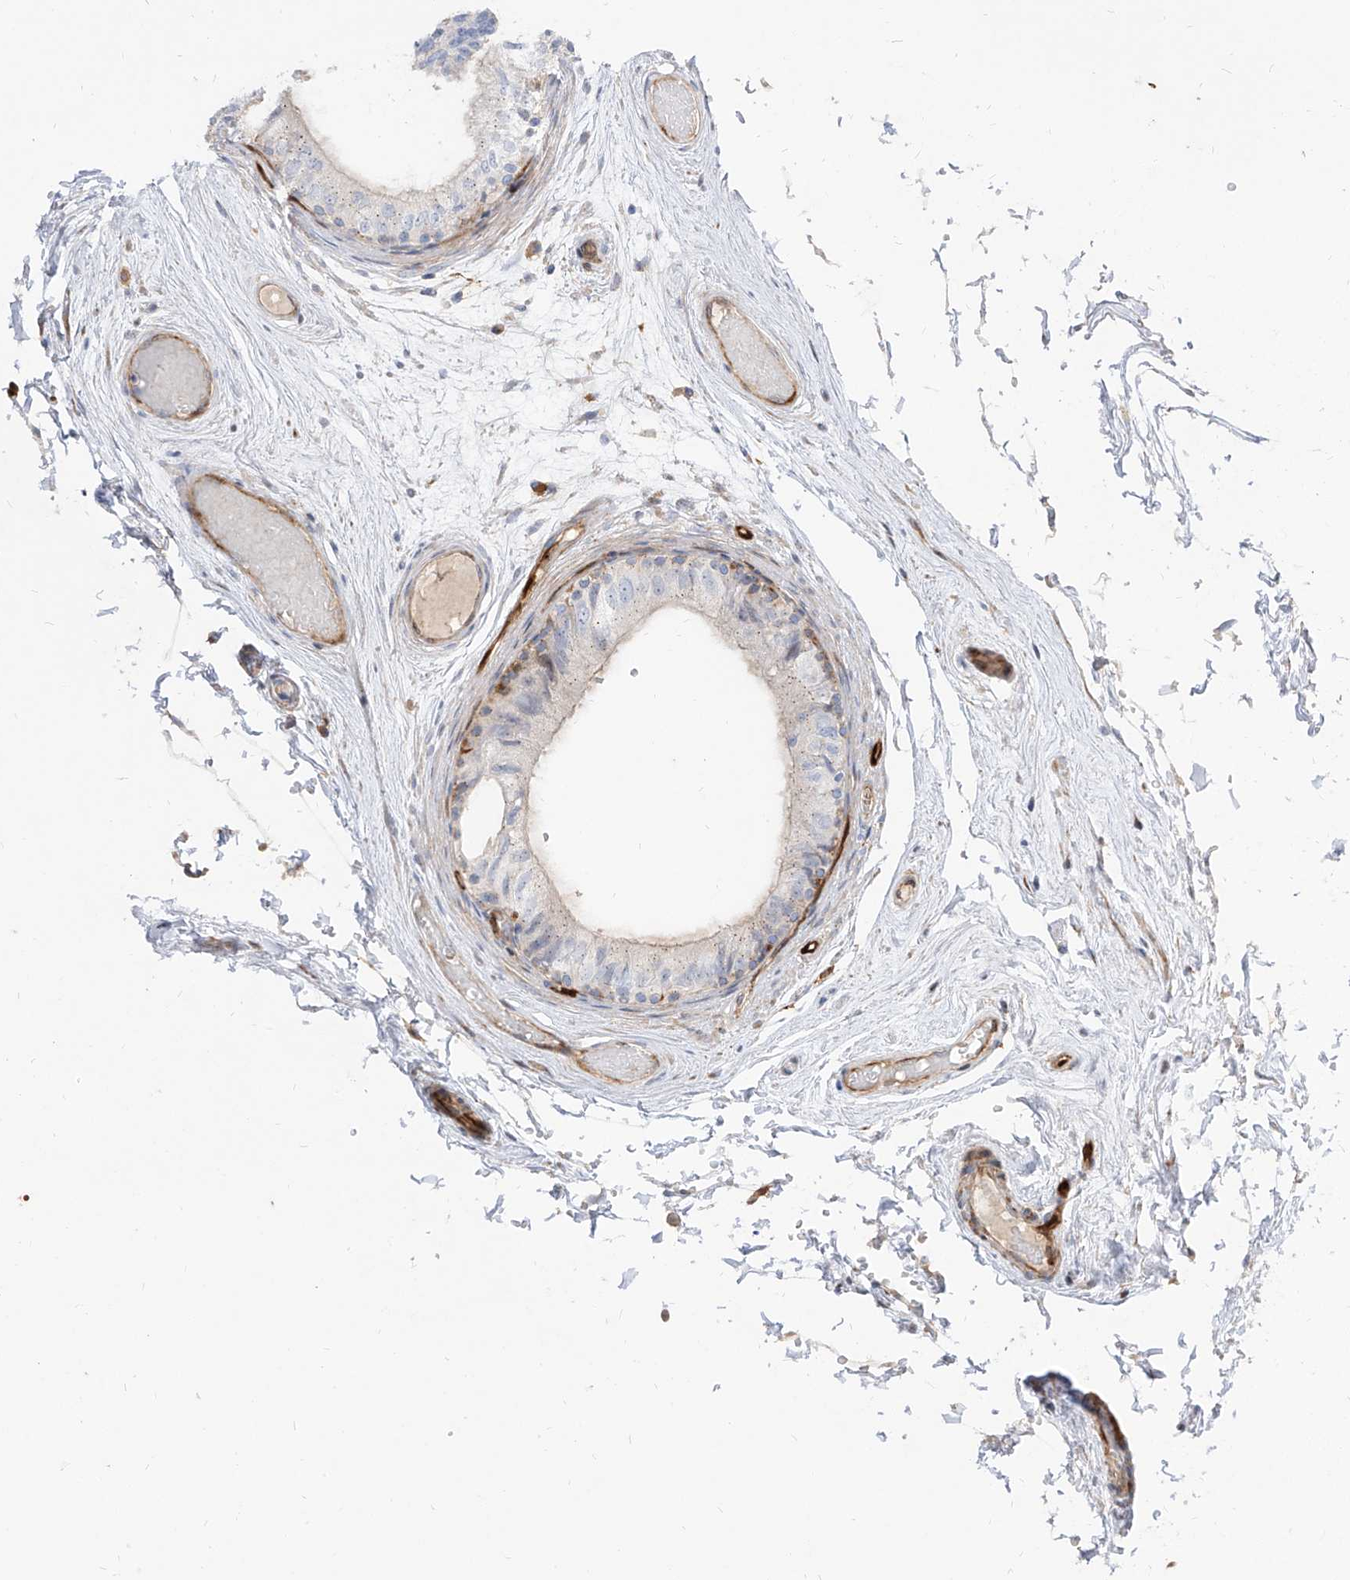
{"staining": {"intensity": "negative", "quantity": "none", "location": "none"}, "tissue": "epididymis", "cell_type": "Glandular cells", "image_type": "normal", "snomed": [{"axis": "morphology", "description": "Normal tissue, NOS"}, {"axis": "topography", "description": "Epididymis"}], "caption": "An image of human epididymis is negative for staining in glandular cells. (Stains: DAB (3,3'-diaminobenzidine) IHC with hematoxylin counter stain, Microscopy: brightfield microscopy at high magnification).", "gene": "KYNU", "patient": {"sex": "male", "age": 79}}